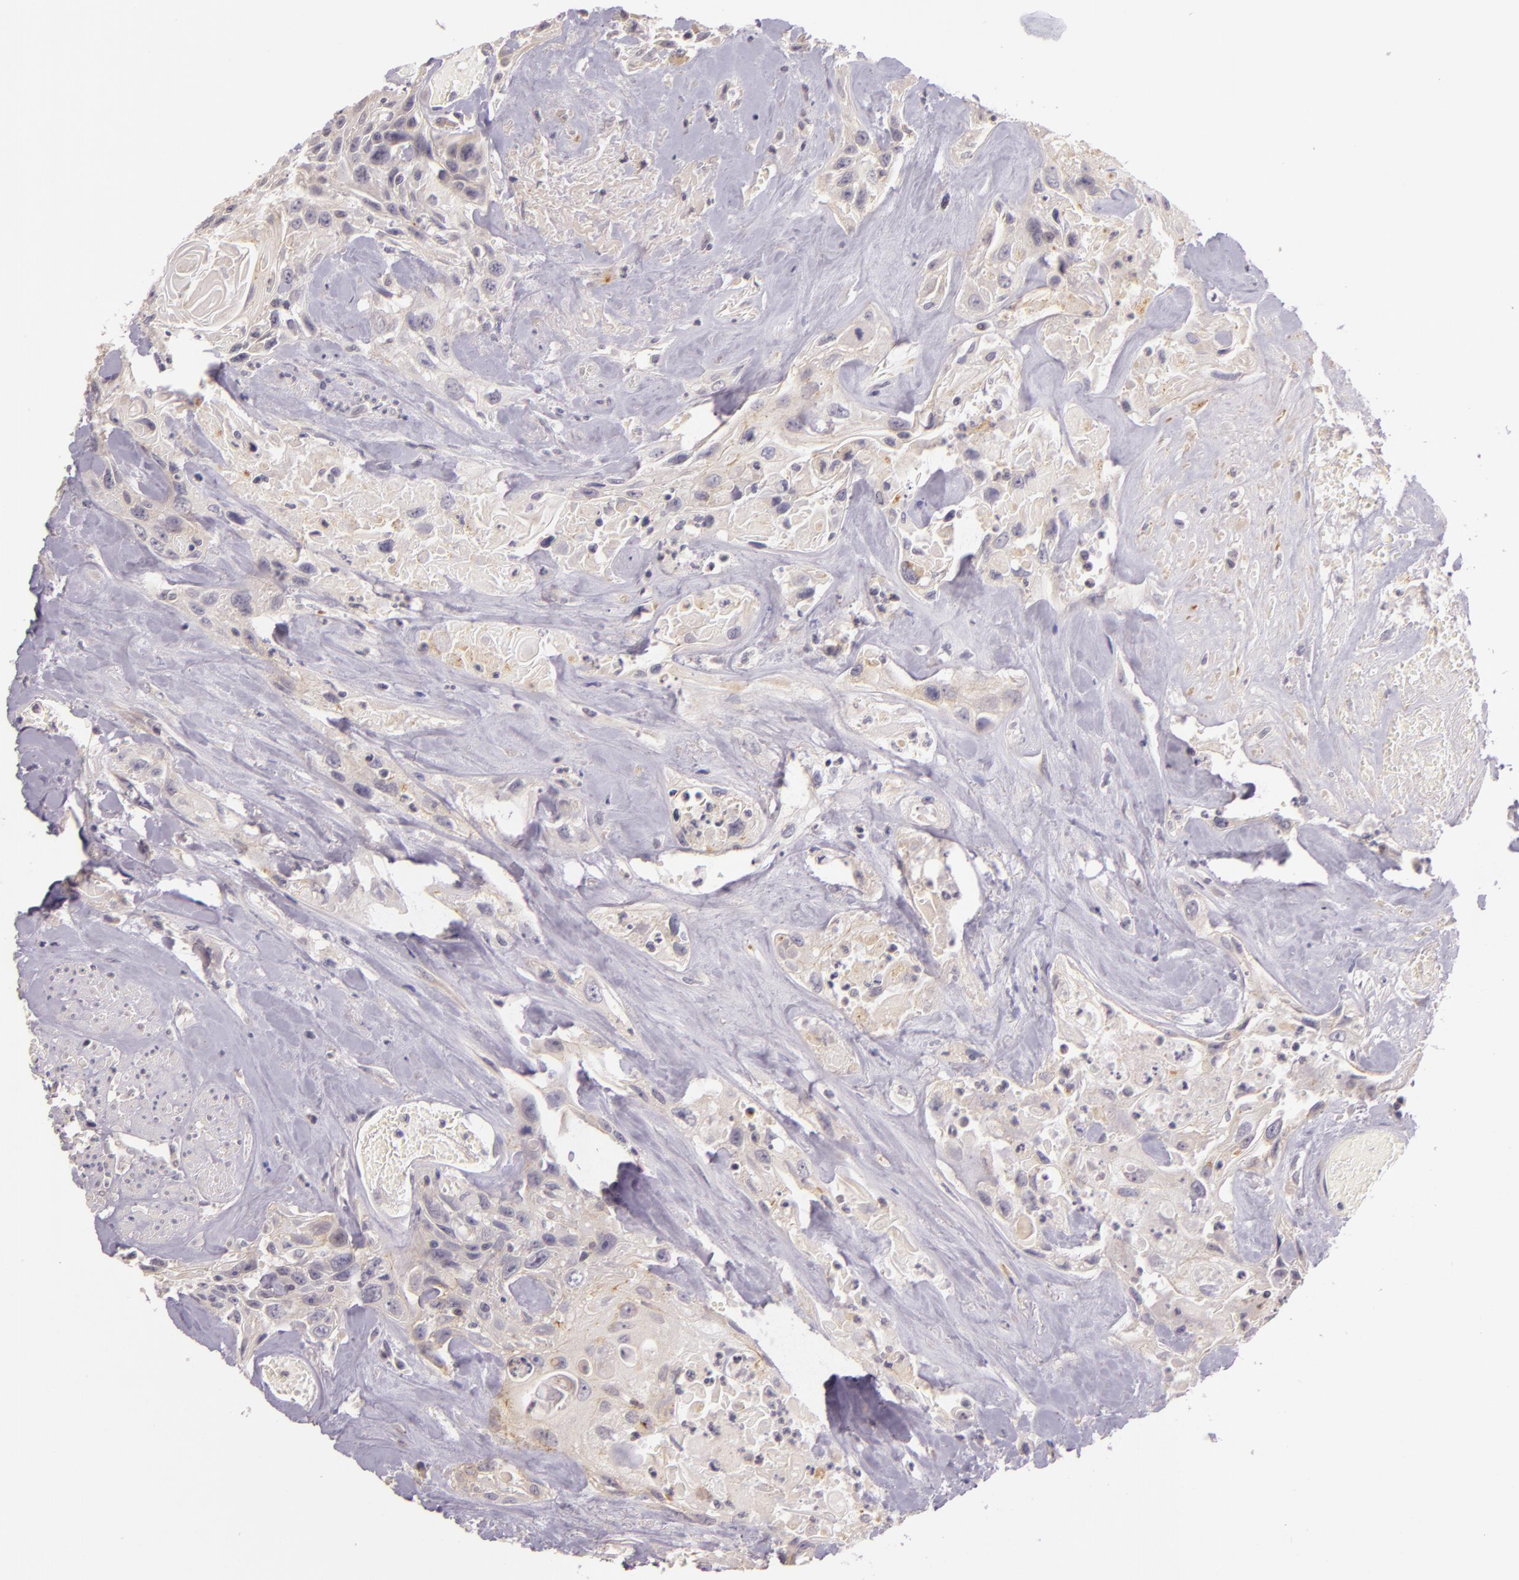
{"staining": {"intensity": "negative", "quantity": "none", "location": "none"}, "tissue": "urothelial cancer", "cell_type": "Tumor cells", "image_type": "cancer", "snomed": [{"axis": "morphology", "description": "Urothelial carcinoma, High grade"}, {"axis": "topography", "description": "Urinary bladder"}], "caption": "Immunohistochemical staining of urothelial cancer shows no significant expression in tumor cells.", "gene": "ARMH4", "patient": {"sex": "female", "age": 84}}